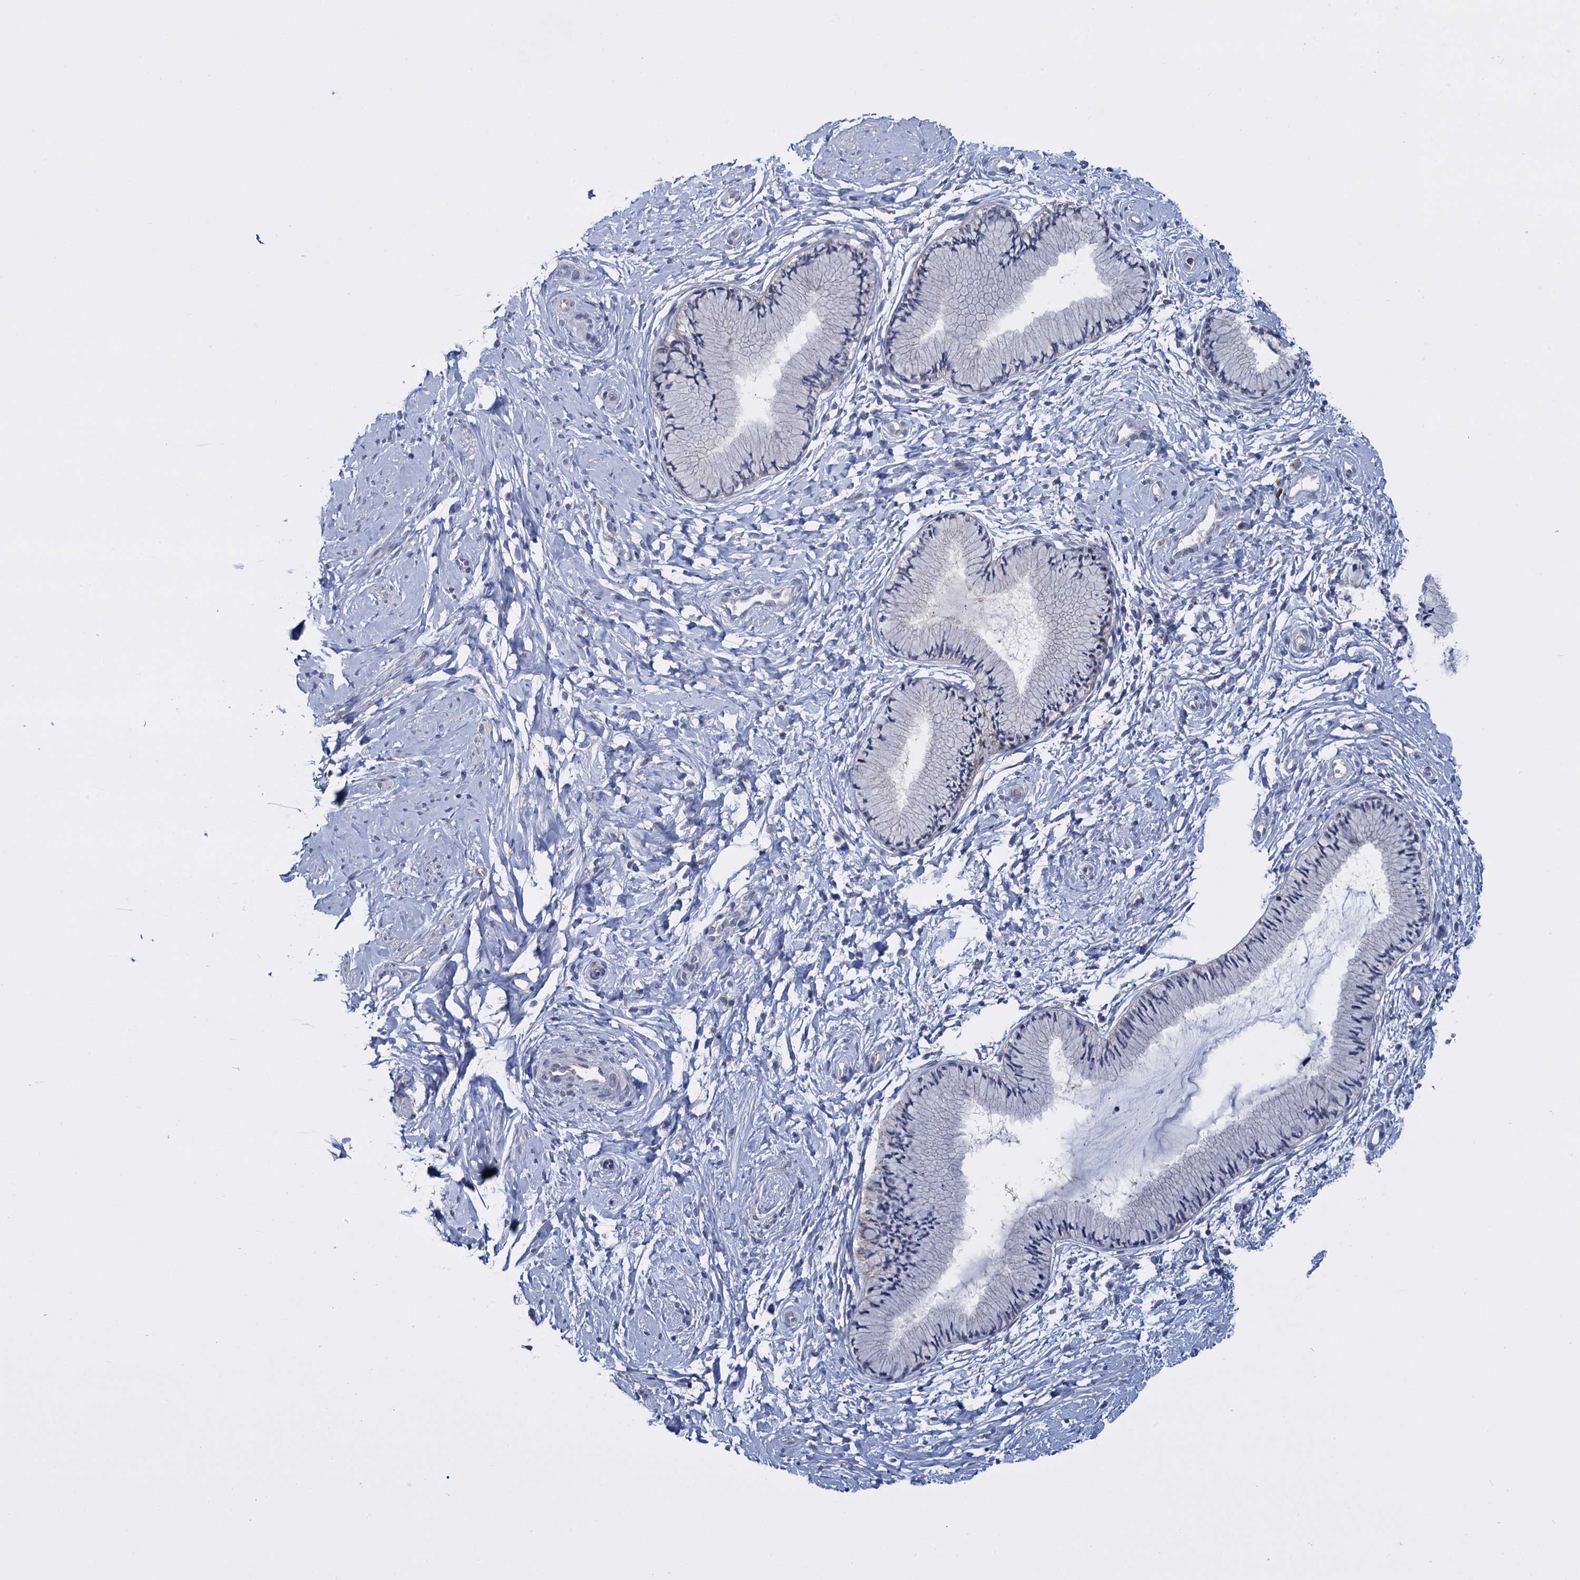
{"staining": {"intensity": "negative", "quantity": "none", "location": "none"}, "tissue": "cervix", "cell_type": "Glandular cells", "image_type": "normal", "snomed": [{"axis": "morphology", "description": "Normal tissue, NOS"}, {"axis": "topography", "description": "Cervix"}], "caption": "This micrograph is of benign cervix stained with IHC to label a protein in brown with the nuclei are counter-stained blue. There is no positivity in glandular cells. Brightfield microscopy of immunohistochemistry stained with DAB (3,3'-diaminobenzidine) (brown) and hematoxylin (blue), captured at high magnification.", "gene": "GSTM2", "patient": {"sex": "female", "age": 33}}